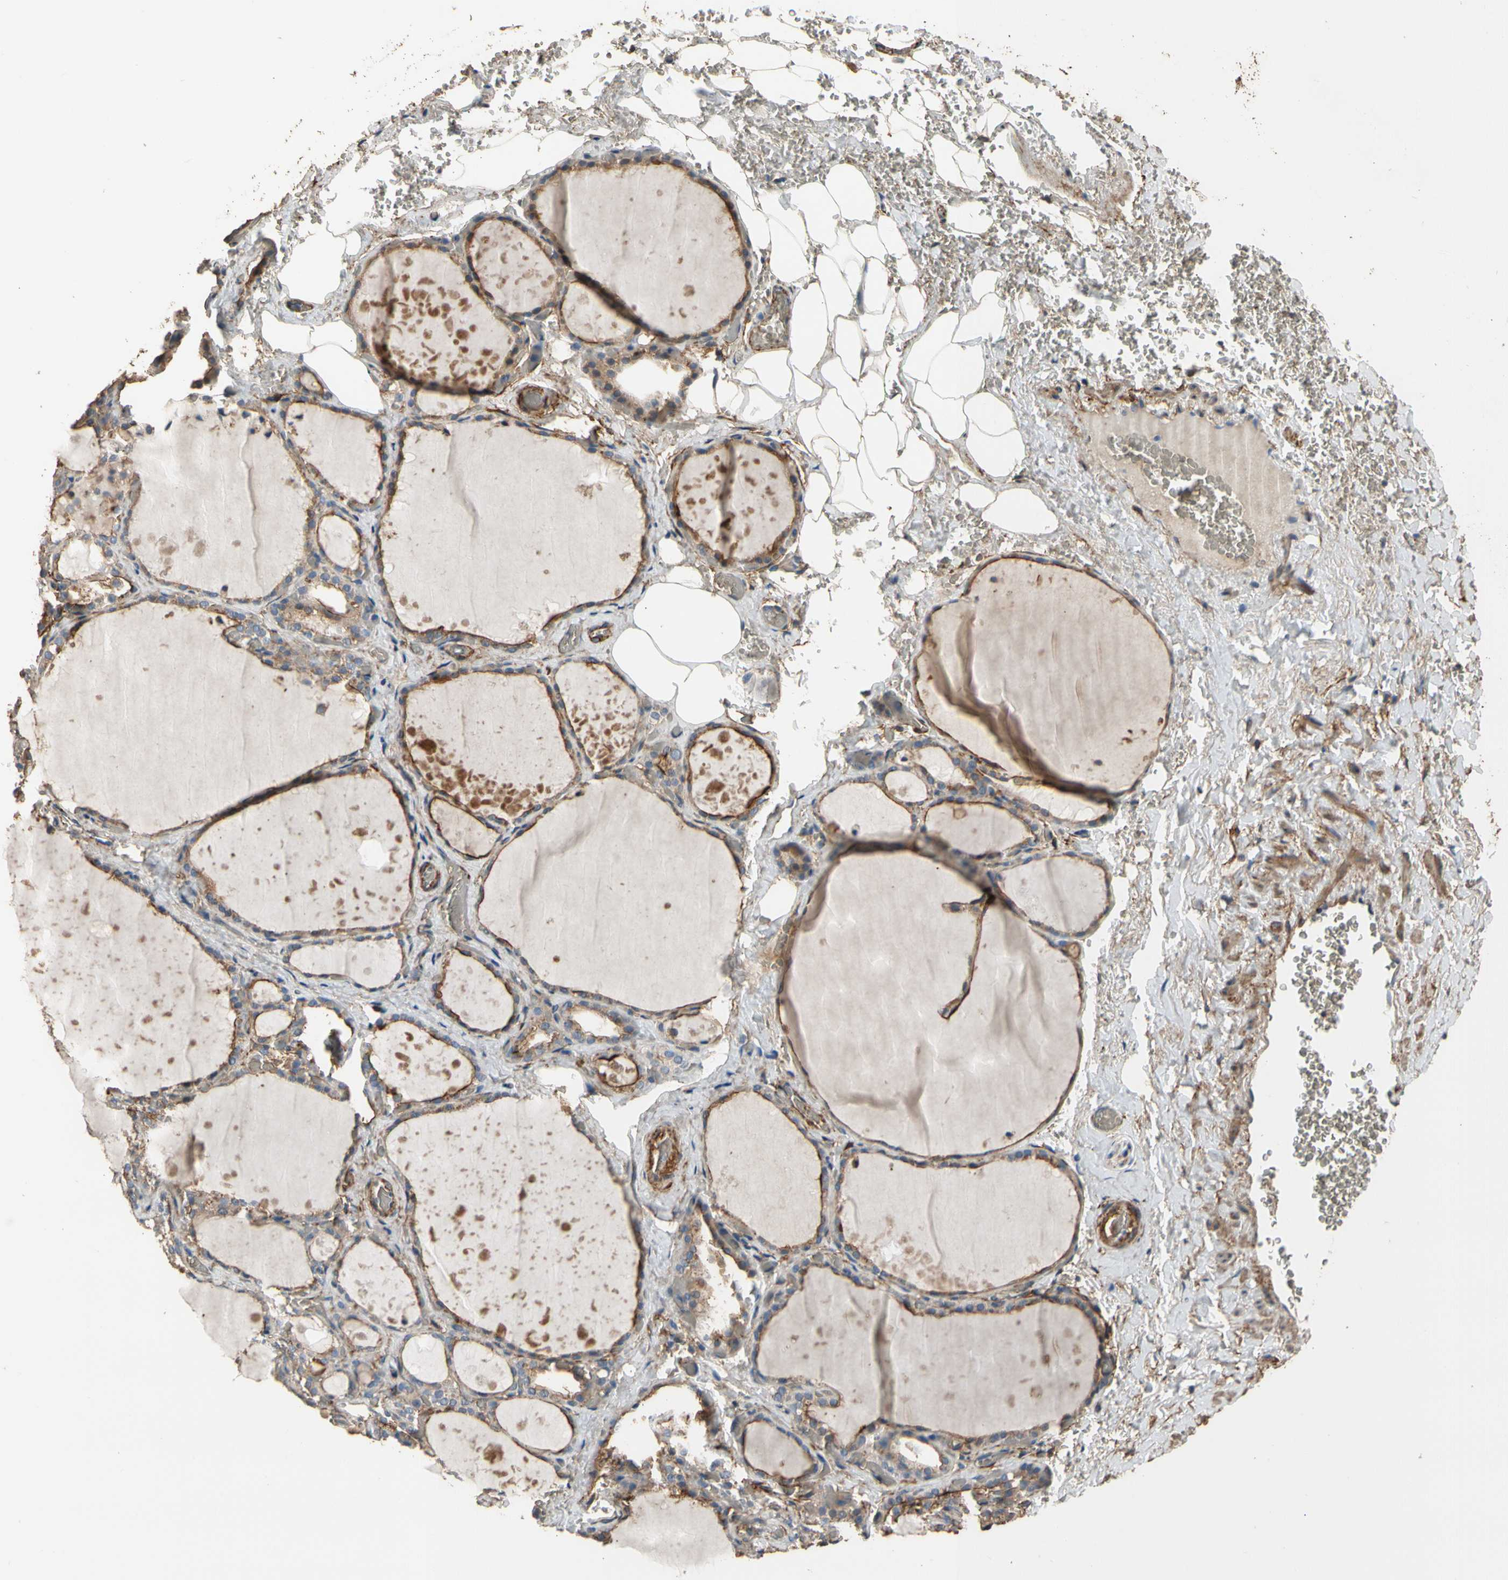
{"staining": {"intensity": "moderate", "quantity": ">75%", "location": "cytoplasmic/membranous"}, "tissue": "thyroid gland", "cell_type": "Glandular cells", "image_type": "normal", "snomed": [{"axis": "morphology", "description": "Normal tissue, NOS"}, {"axis": "topography", "description": "Thyroid gland"}], "caption": "DAB (3,3'-diaminobenzidine) immunohistochemical staining of normal thyroid gland shows moderate cytoplasmic/membranous protein staining in about >75% of glandular cells. (IHC, brightfield microscopy, high magnification).", "gene": "SUSD2", "patient": {"sex": "male", "age": 61}}